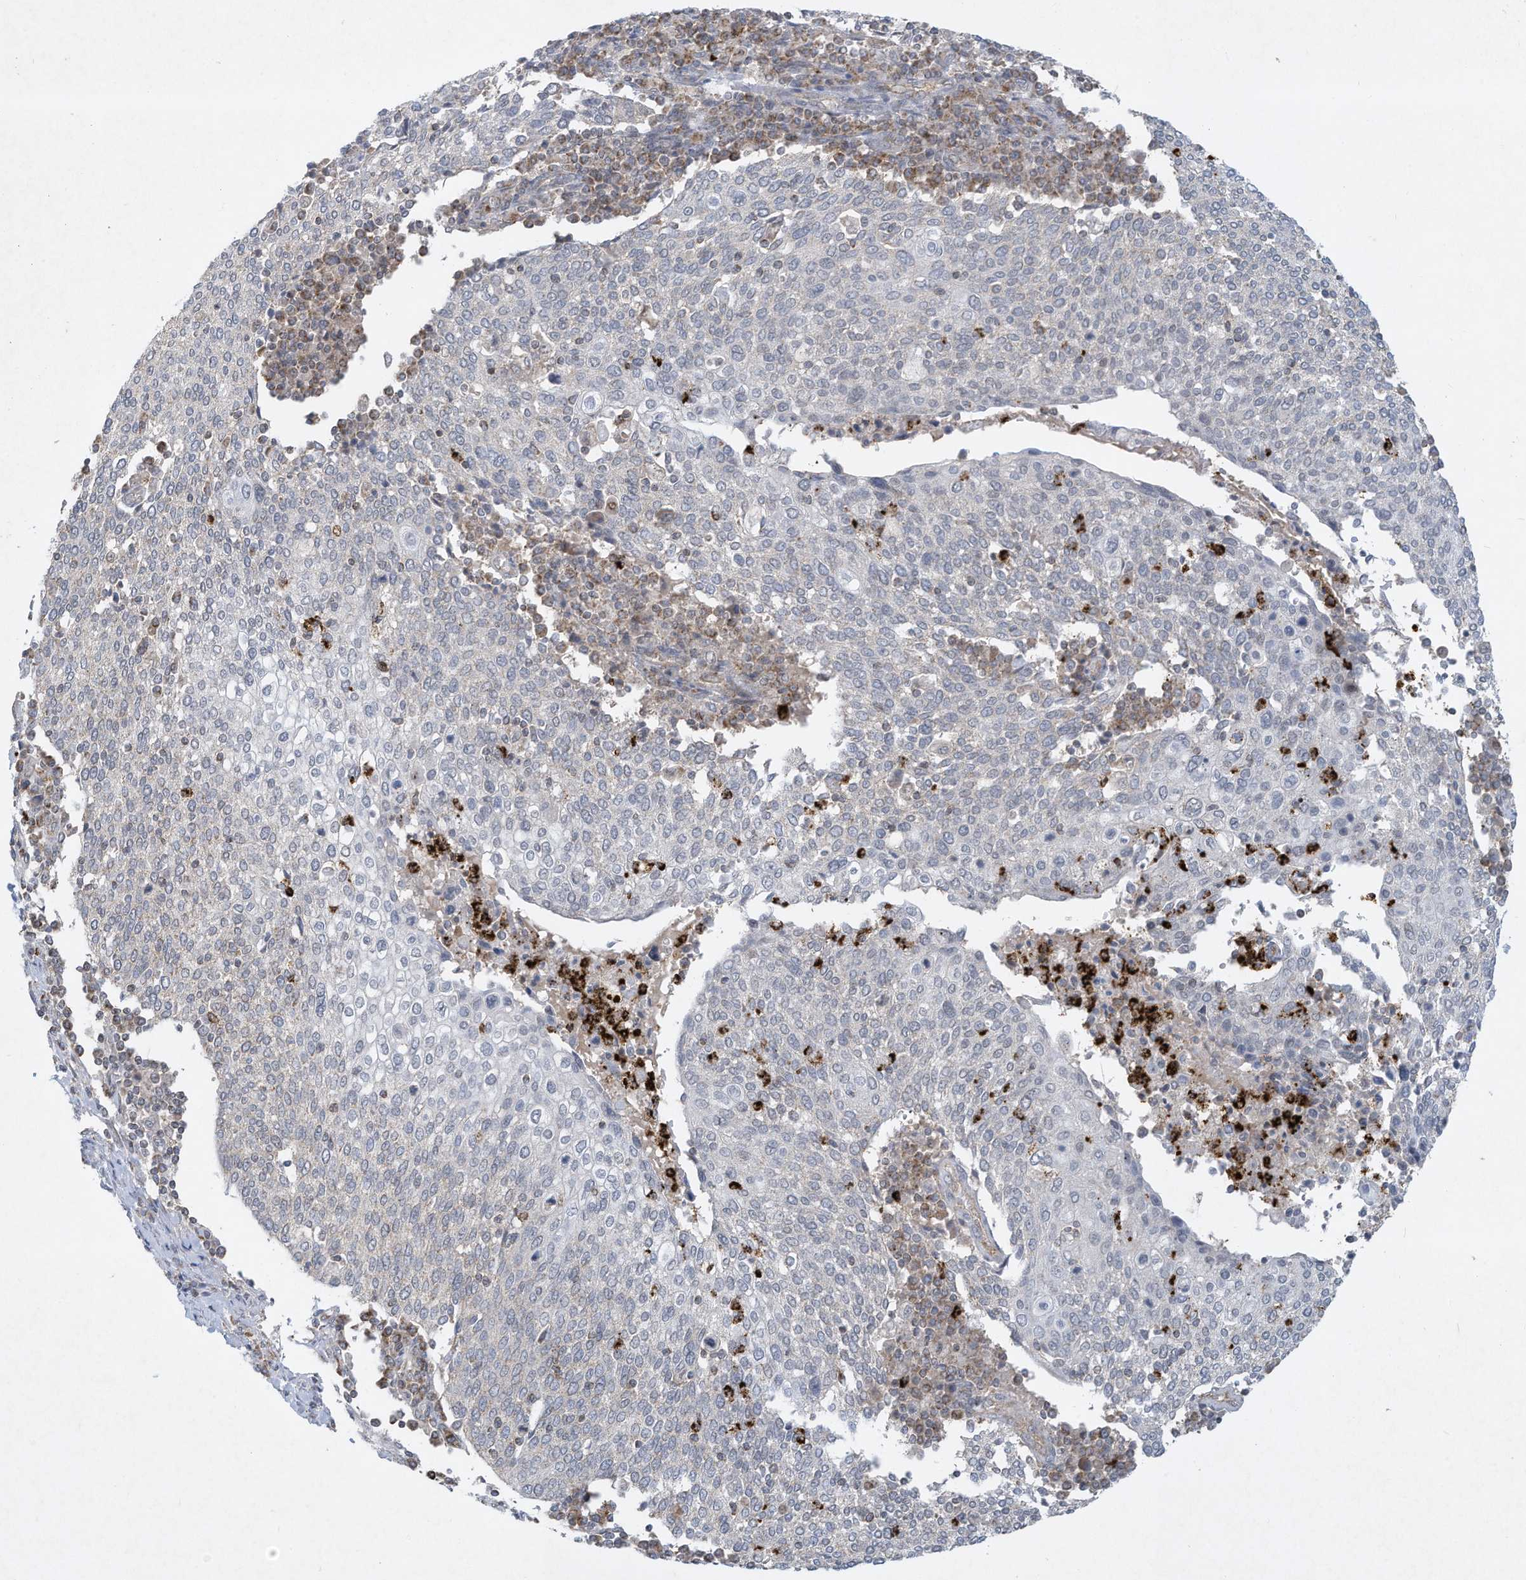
{"staining": {"intensity": "negative", "quantity": "none", "location": "none"}, "tissue": "cervical cancer", "cell_type": "Tumor cells", "image_type": "cancer", "snomed": [{"axis": "morphology", "description": "Squamous cell carcinoma, NOS"}, {"axis": "topography", "description": "Cervix"}], "caption": "Tumor cells are negative for brown protein staining in cervical cancer.", "gene": "CHRNA4", "patient": {"sex": "female", "age": 40}}